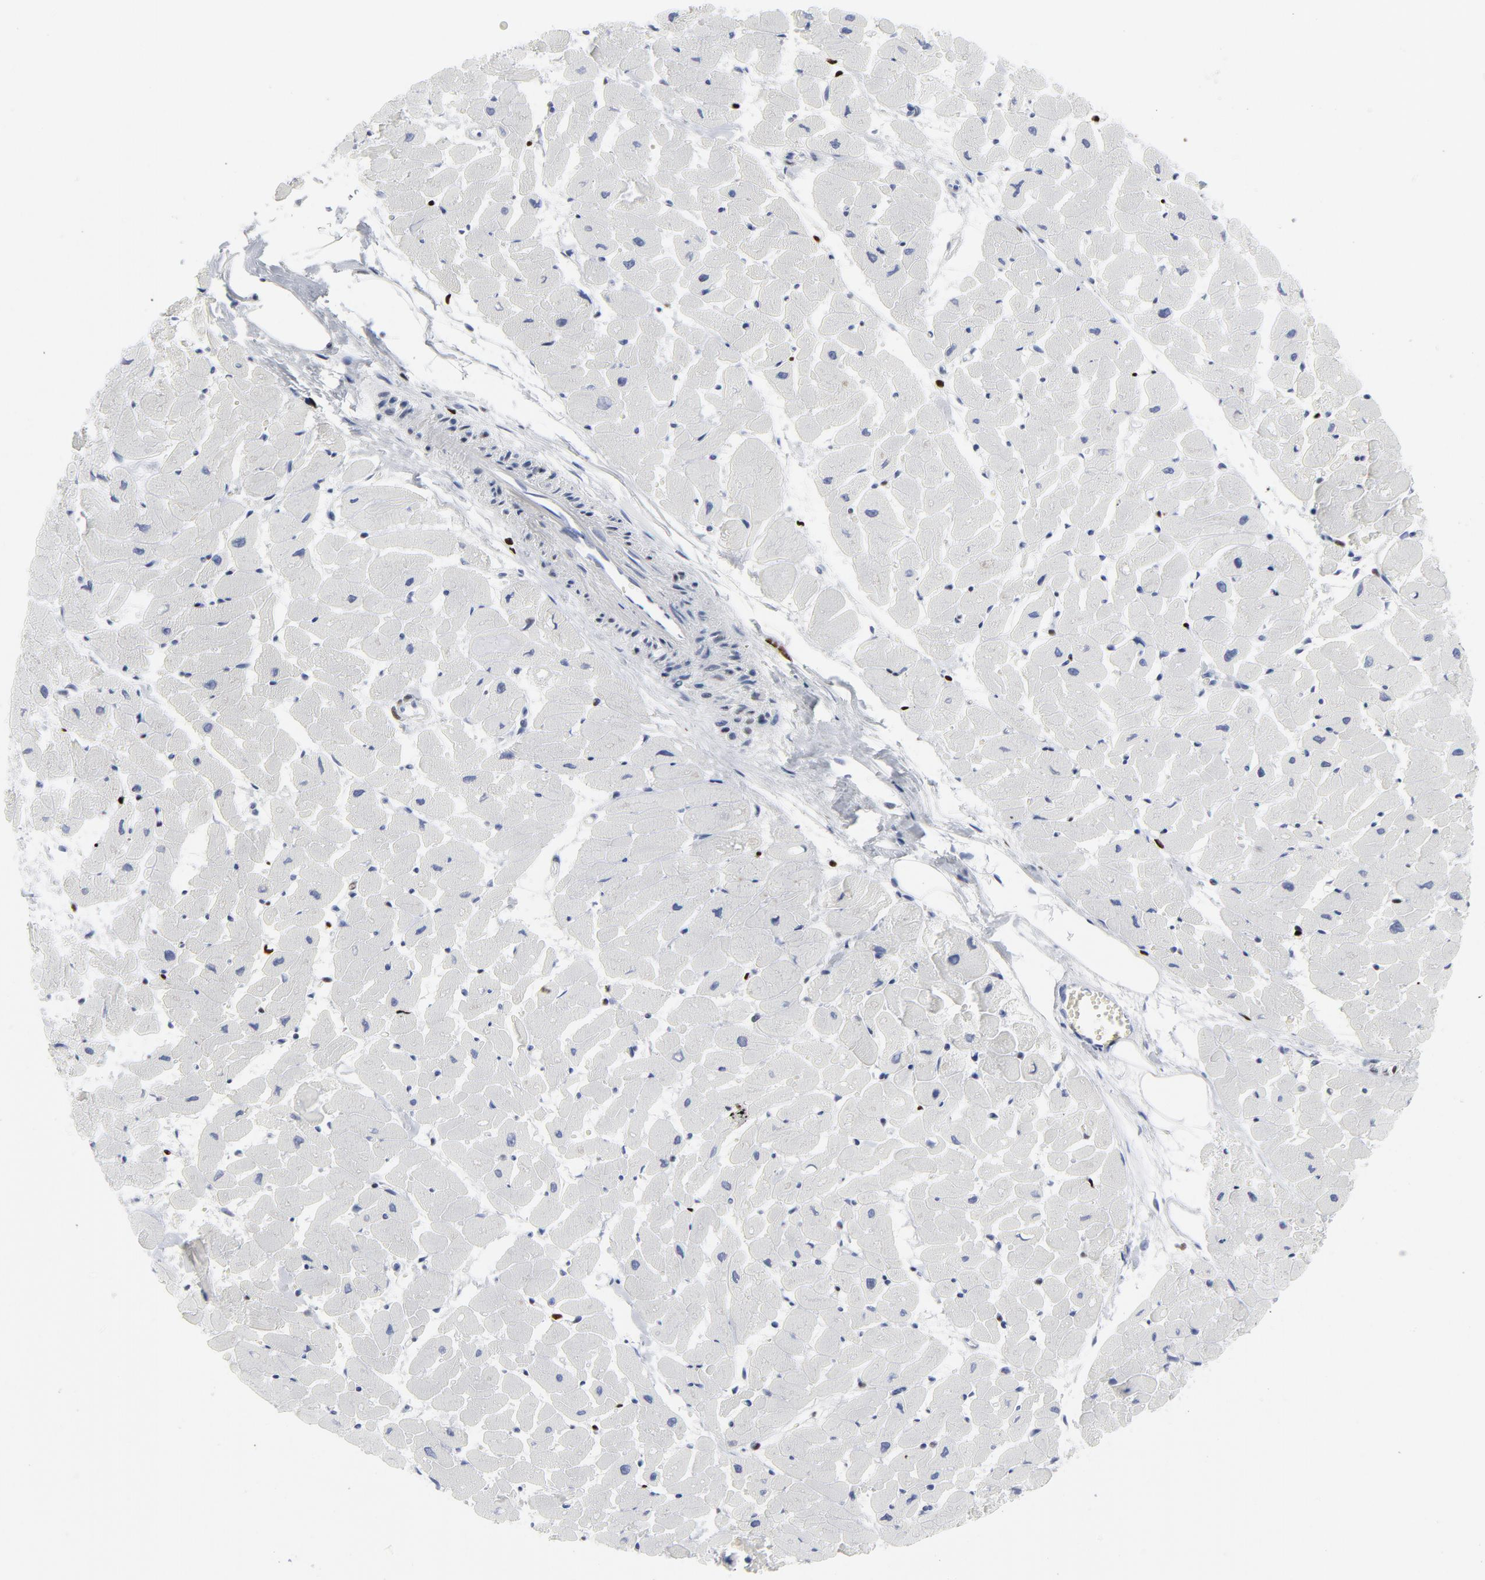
{"staining": {"intensity": "negative", "quantity": "none", "location": "none"}, "tissue": "heart muscle", "cell_type": "Cardiomyocytes", "image_type": "normal", "snomed": [{"axis": "morphology", "description": "Normal tissue, NOS"}, {"axis": "topography", "description": "Heart"}], "caption": "Cardiomyocytes are negative for brown protein staining in unremarkable heart muscle. (Stains: DAB immunohistochemistry (IHC) with hematoxylin counter stain, Microscopy: brightfield microscopy at high magnification).", "gene": "SMARCC2", "patient": {"sex": "female", "age": 19}}